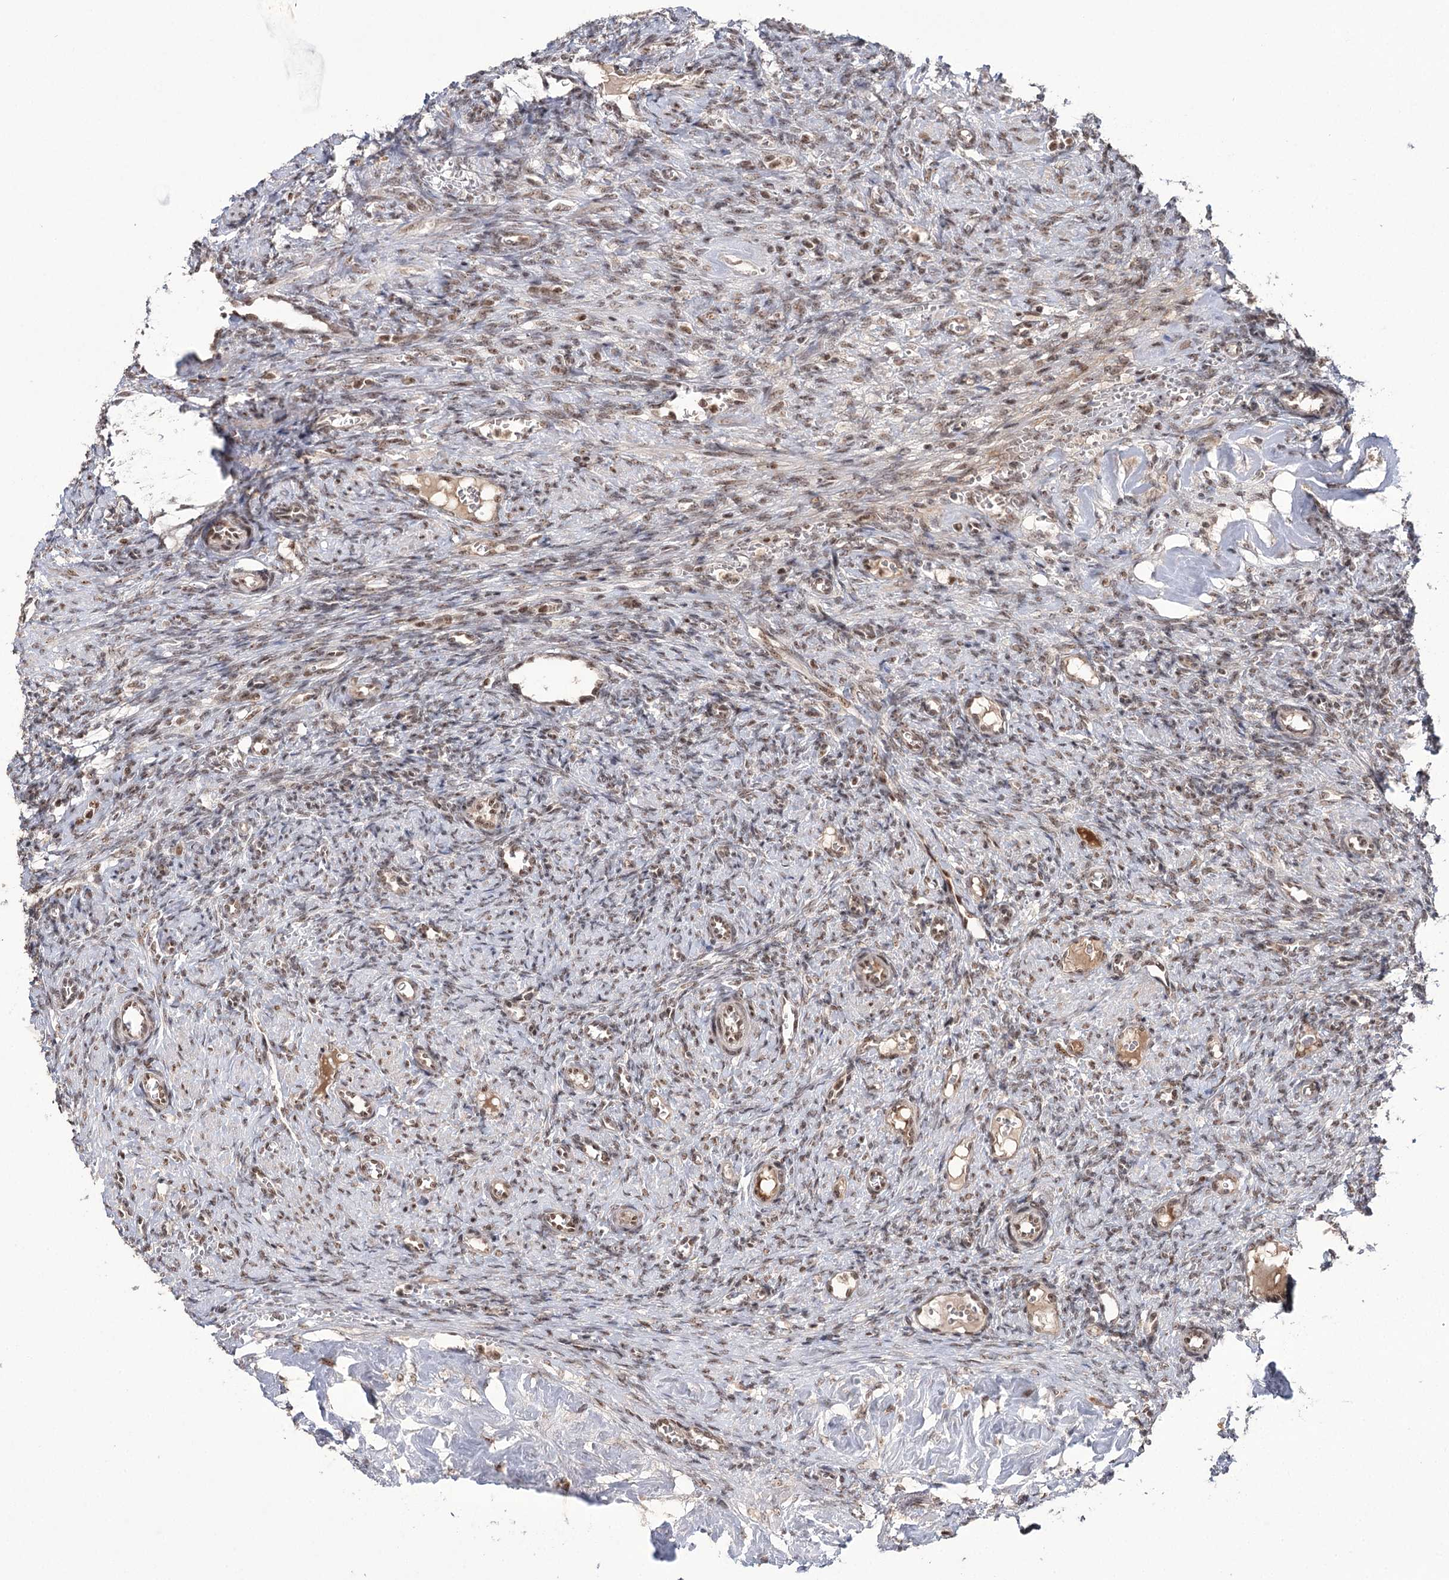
{"staining": {"intensity": "strong", "quantity": ">75%", "location": "cytoplasmic/membranous,nuclear"}, "tissue": "ovary", "cell_type": "Follicle cells", "image_type": "normal", "snomed": [{"axis": "morphology", "description": "Normal tissue, NOS"}, {"axis": "topography", "description": "Ovary"}], "caption": "Immunohistochemical staining of benign human ovary shows strong cytoplasmic/membranous,nuclear protein positivity in approximately >75% of follicle cells.", "gene": "ERCC3", "patient": {"sex": "female", "age": 41}}